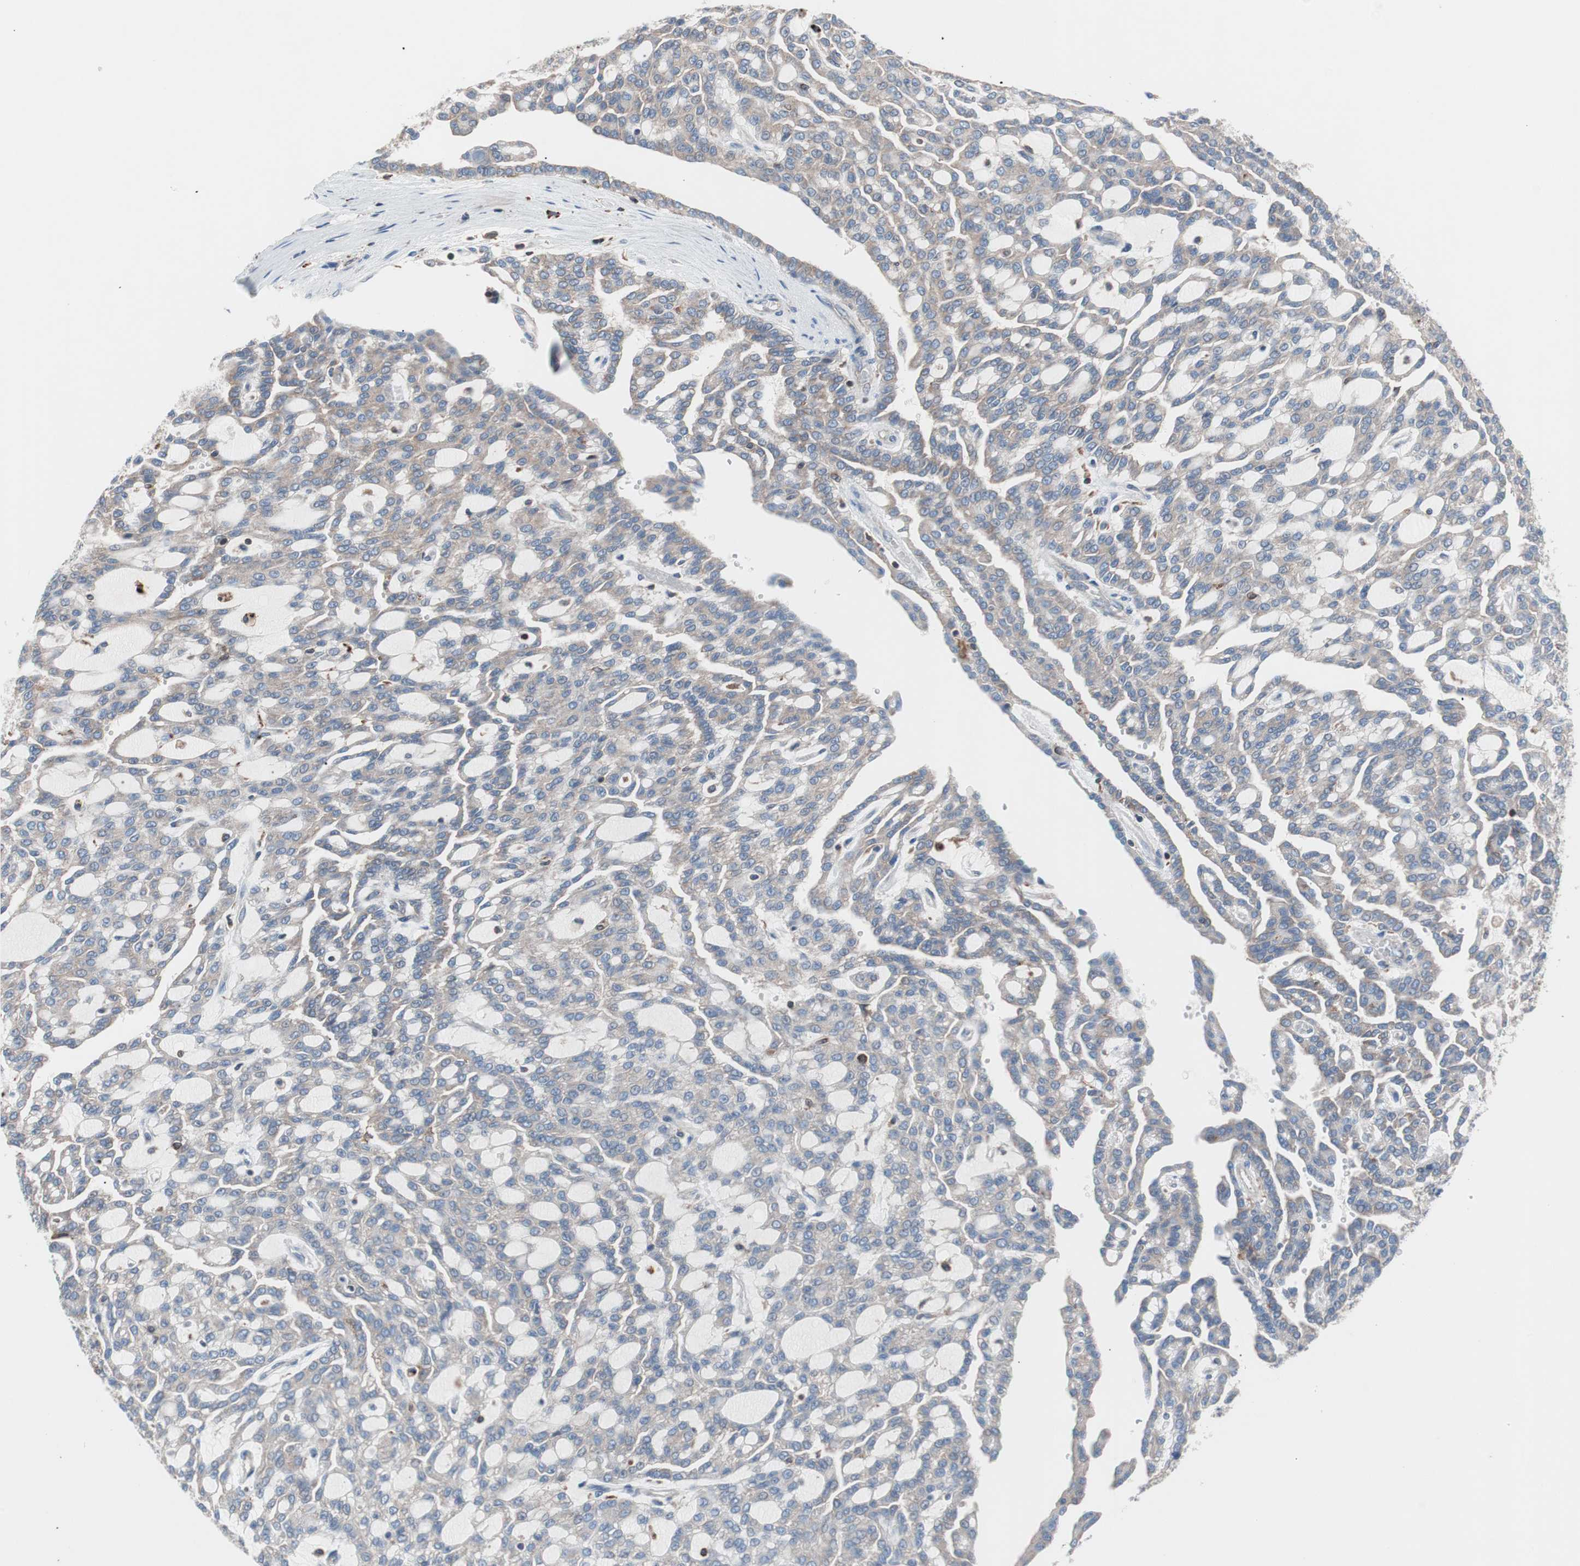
{"staining": {"intensity": "weak", "quantity": ">75%", "location": "cytoplasmic/membranous"}, "tissue": "renal cancer", "cell_type": "Tumor cells", "image_type": "cancer", "snomed": [{"axis": "morphology", "description": "Adenocarcinoma, NOS"}, {"axis": "topography", "description": "Kidney"}], "caption": "Immunohistochemical staining of human renal adenocarcinoma exhibits low levels of weak cytoplasmic/membranous expression in about >75% of tumor cells. Using DAB (brown) and hematoxylin (blue) stains, captured at high magnification using brightfield microscopy.", "gene": "PIK3R1", "patient": {"sex": "male", "age": 63}}